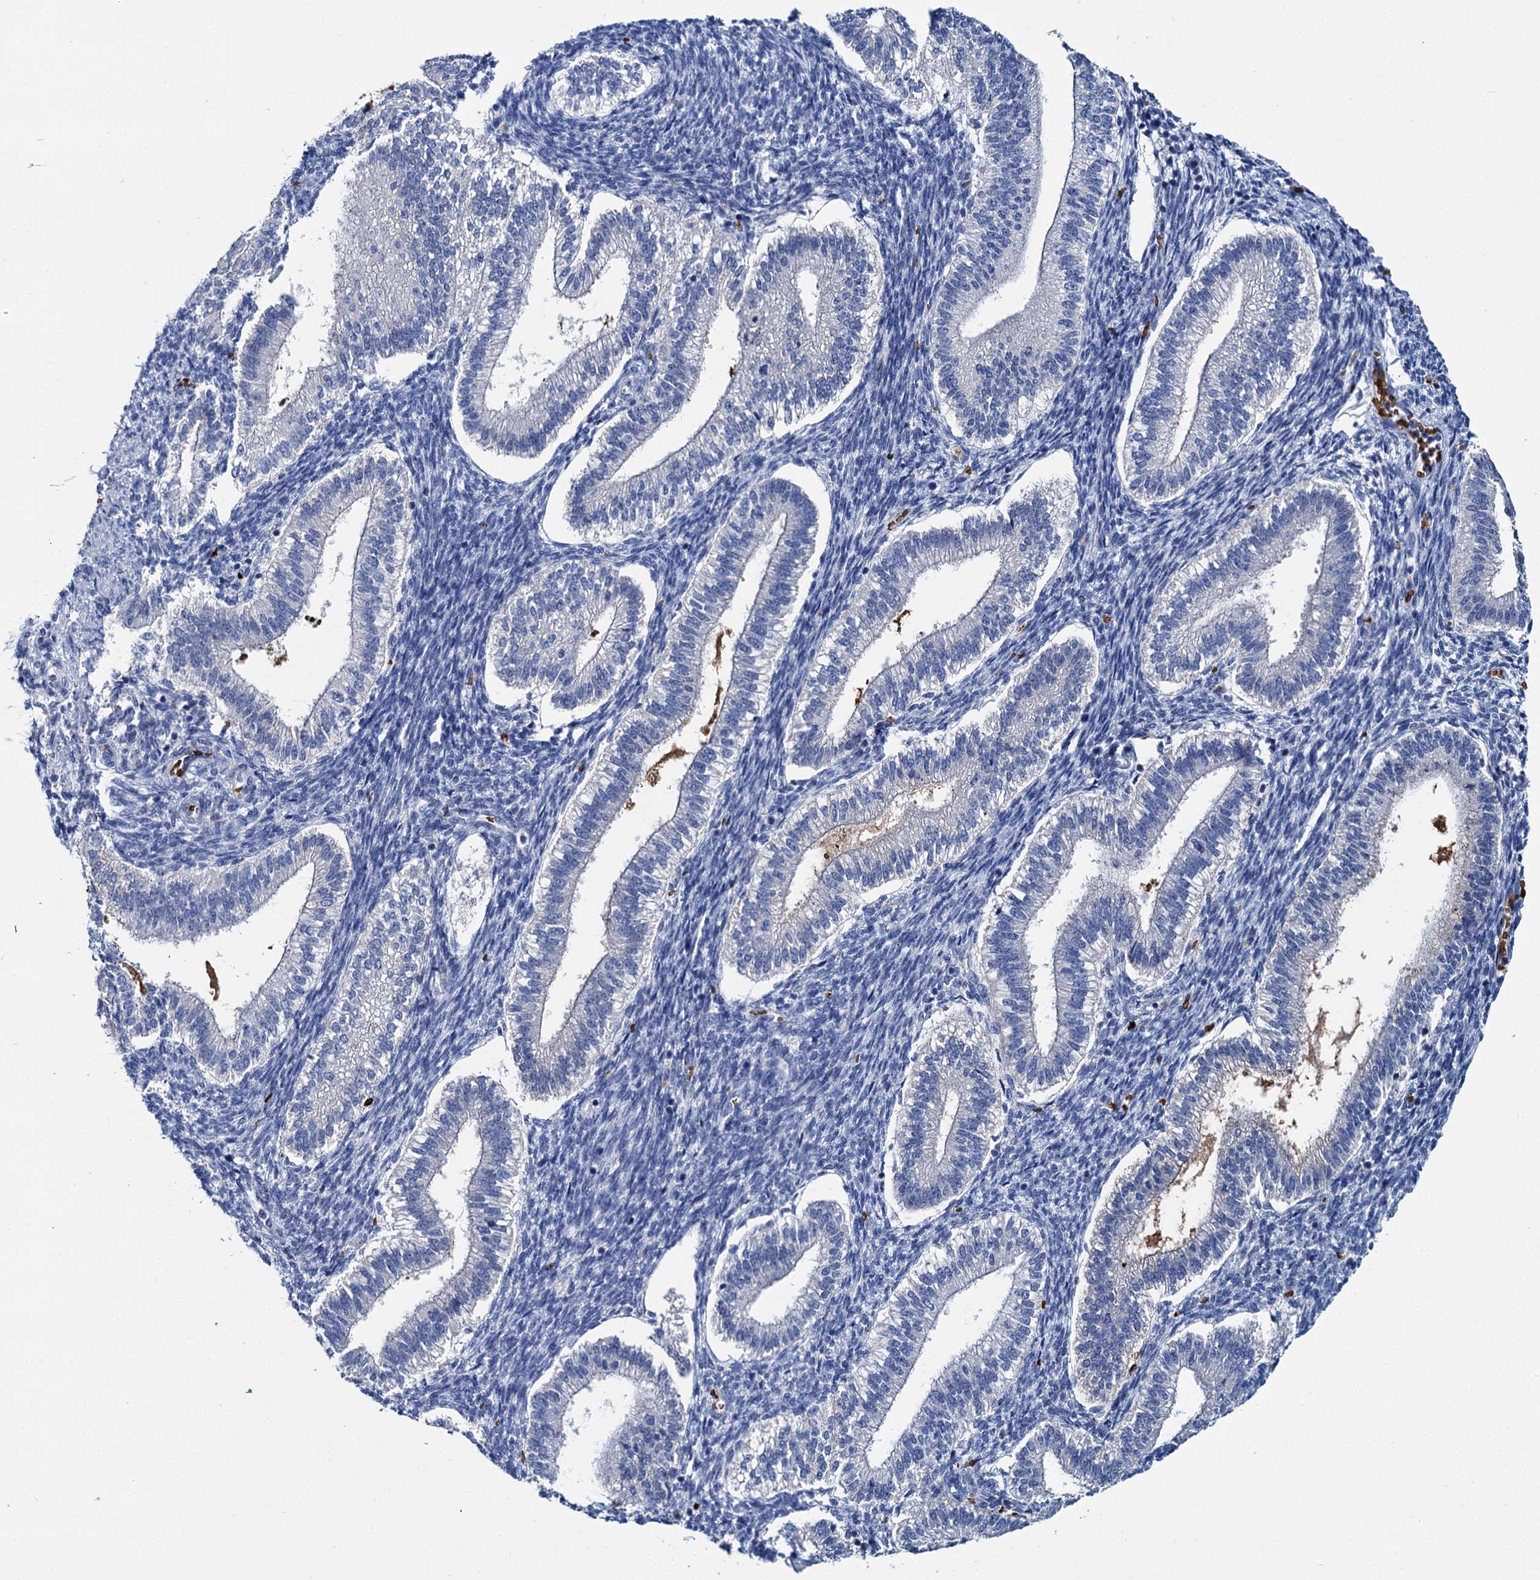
{"staining": {"intensity": "negative", "quantity": "none", "location": "none"}, "tissue": "endometrium", "cell_type": "Cells in endometrial stroma", "image_type": "normal", "snomed": [{"axis": "morphology", "description": "Normal tissue, NOS"}, {"axis": "topography", "description": "Endometrium"}], "caption": "A high-resolution micrograph shows IHC staining of benign endometrium, which reveals no significant expression in cells in endometrial stroma. (Brightfield microscopy of DAB immunohistochemistry at high magnification).", "gene": "ATG2A", "patient": {"sex": "female", "age": 25}}